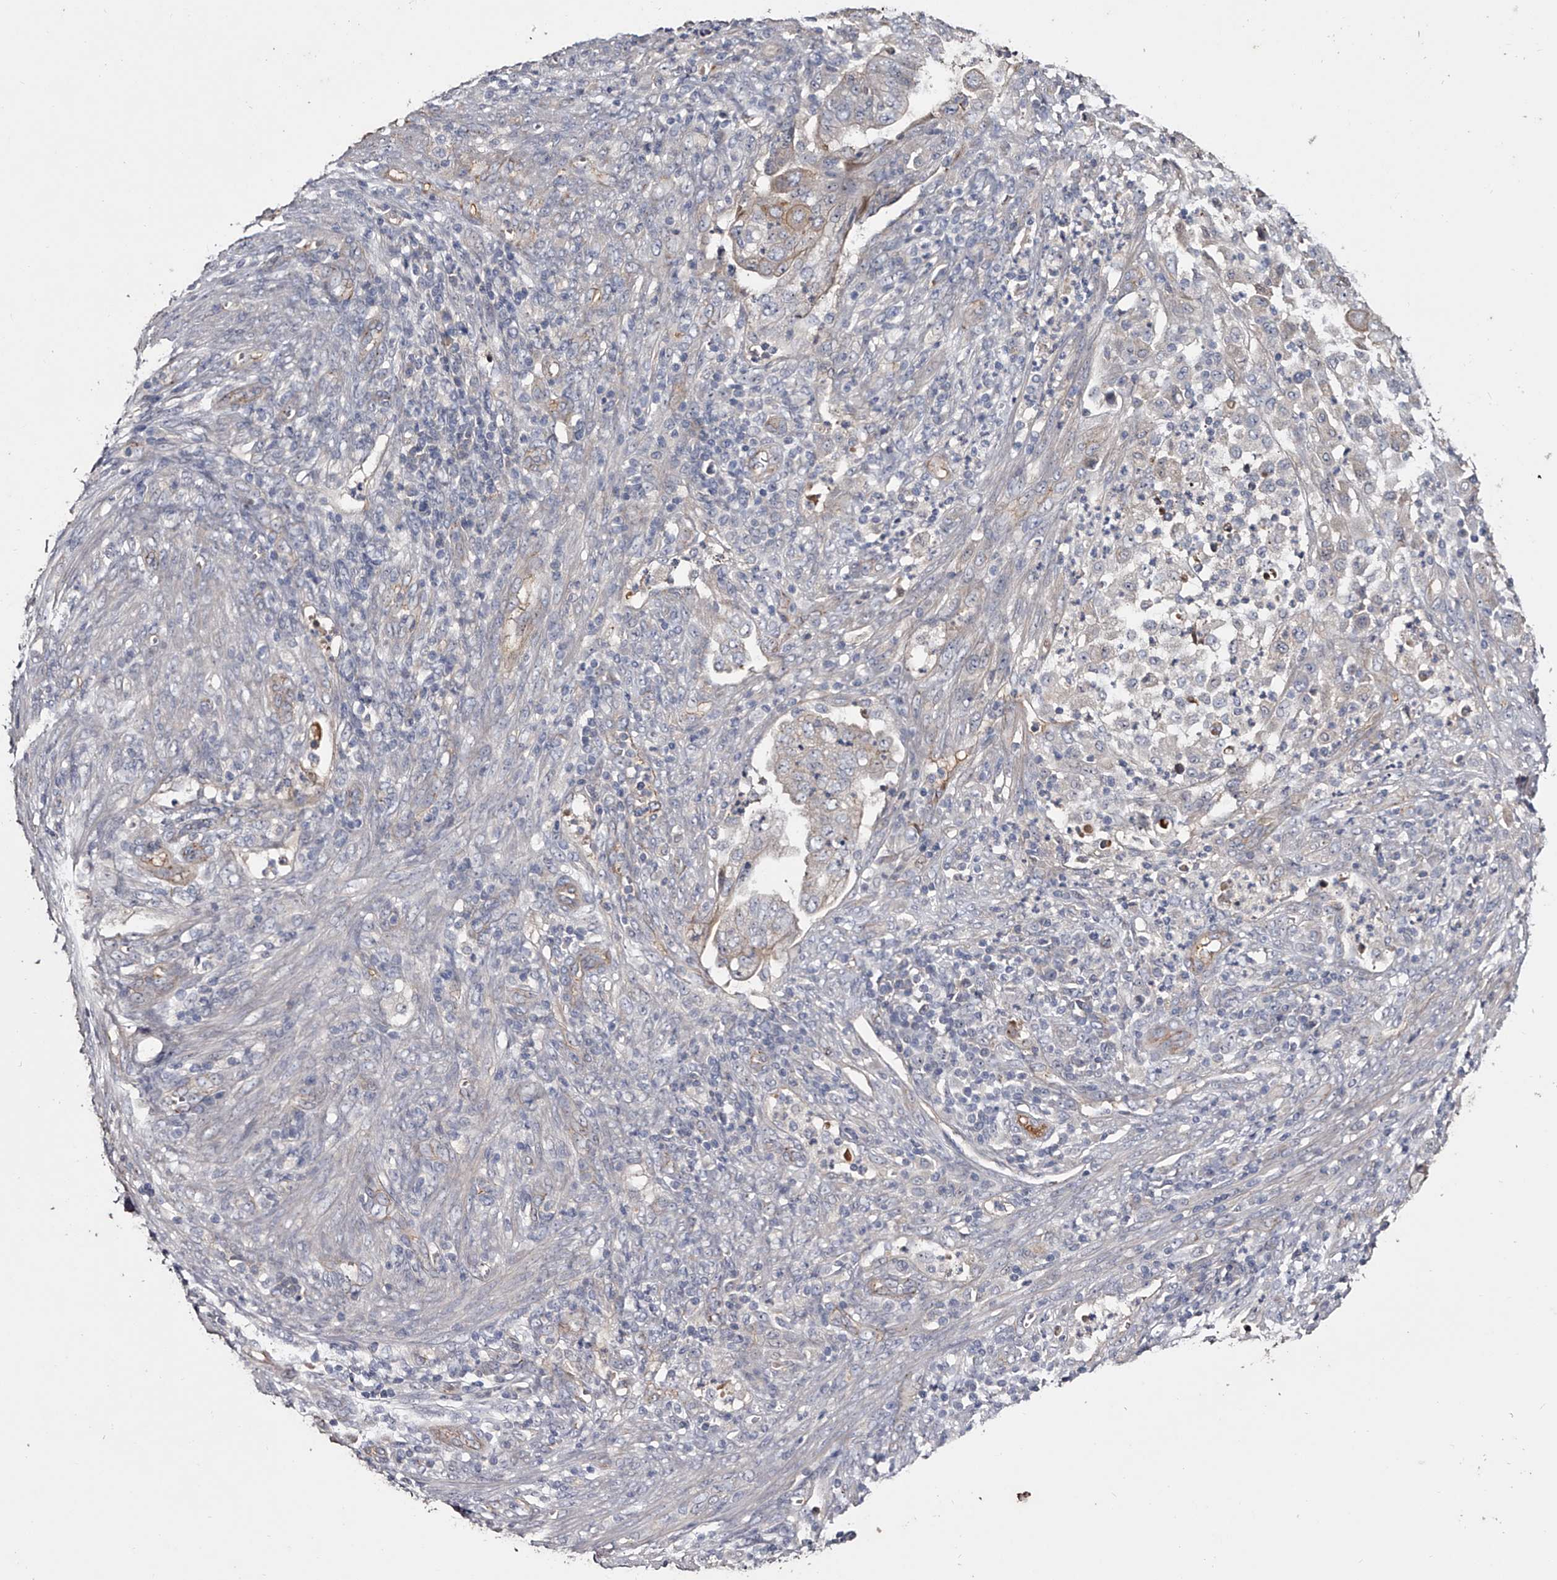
{"staining": {"intensity": "weak", "quantity": "<25%", "location": "cytoplasmic/membranous"}, "tissue": "endometrial cancer", "cell_type": "Tumor cells", "image_type": "cancer", "snomed": [{"axis": "morphology", "description": "Adenocarcinoma, NOS"}, {"axis": "topography", "description": "Endometrium"}], "caption": "High magnification brightfield microscopy of adenocarcinoma (endometrial) stained with DAB (3,3'-diaminobenzidine) (brown) and counterstained with hematoxylin (blue): tumor cells show no significant staining.", "gene": "MDN1", "patient": {"sex": "female", "age": 51}}